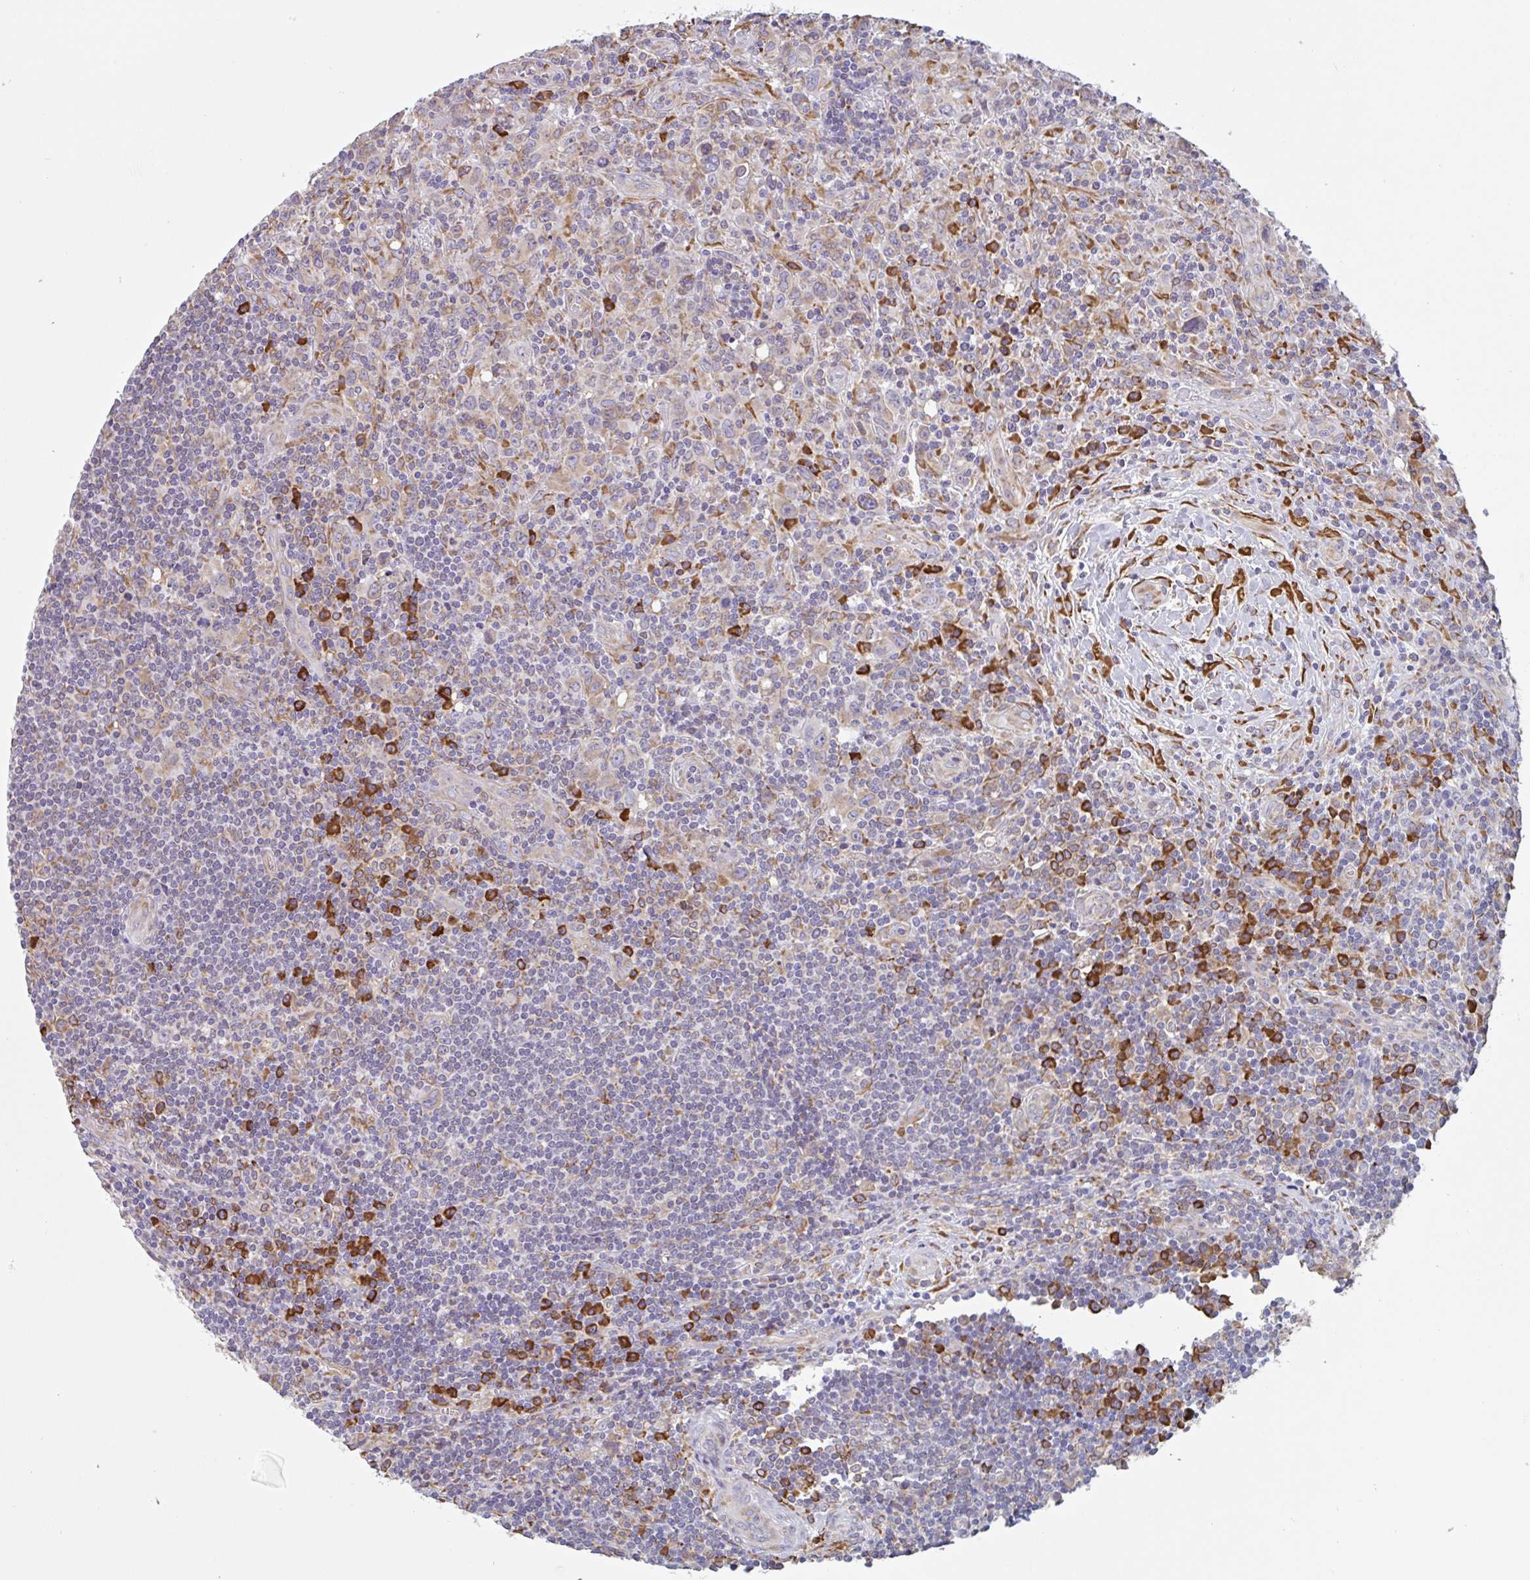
{"staining": {"intensity": "weak", "quantity": "25%-75%", "location": "cytoplasmic/membranous"}, "tissue": "lymphoma", "cell_type": "Tumor cells", "image_type": "cancer", "snomed": [{"axis": "morphology", "description": "Hodgkin's disease, NOS"}, {"axis": "topography", "description": "Lymph node"}], "caption": "Tumor cells reveal low levels of weak cytoplasmic/membranous positivity in about 25%-75% of cells in human lymphoma.", "gene": "DOK4", "patient": {"sex": "female", "age": 18}}